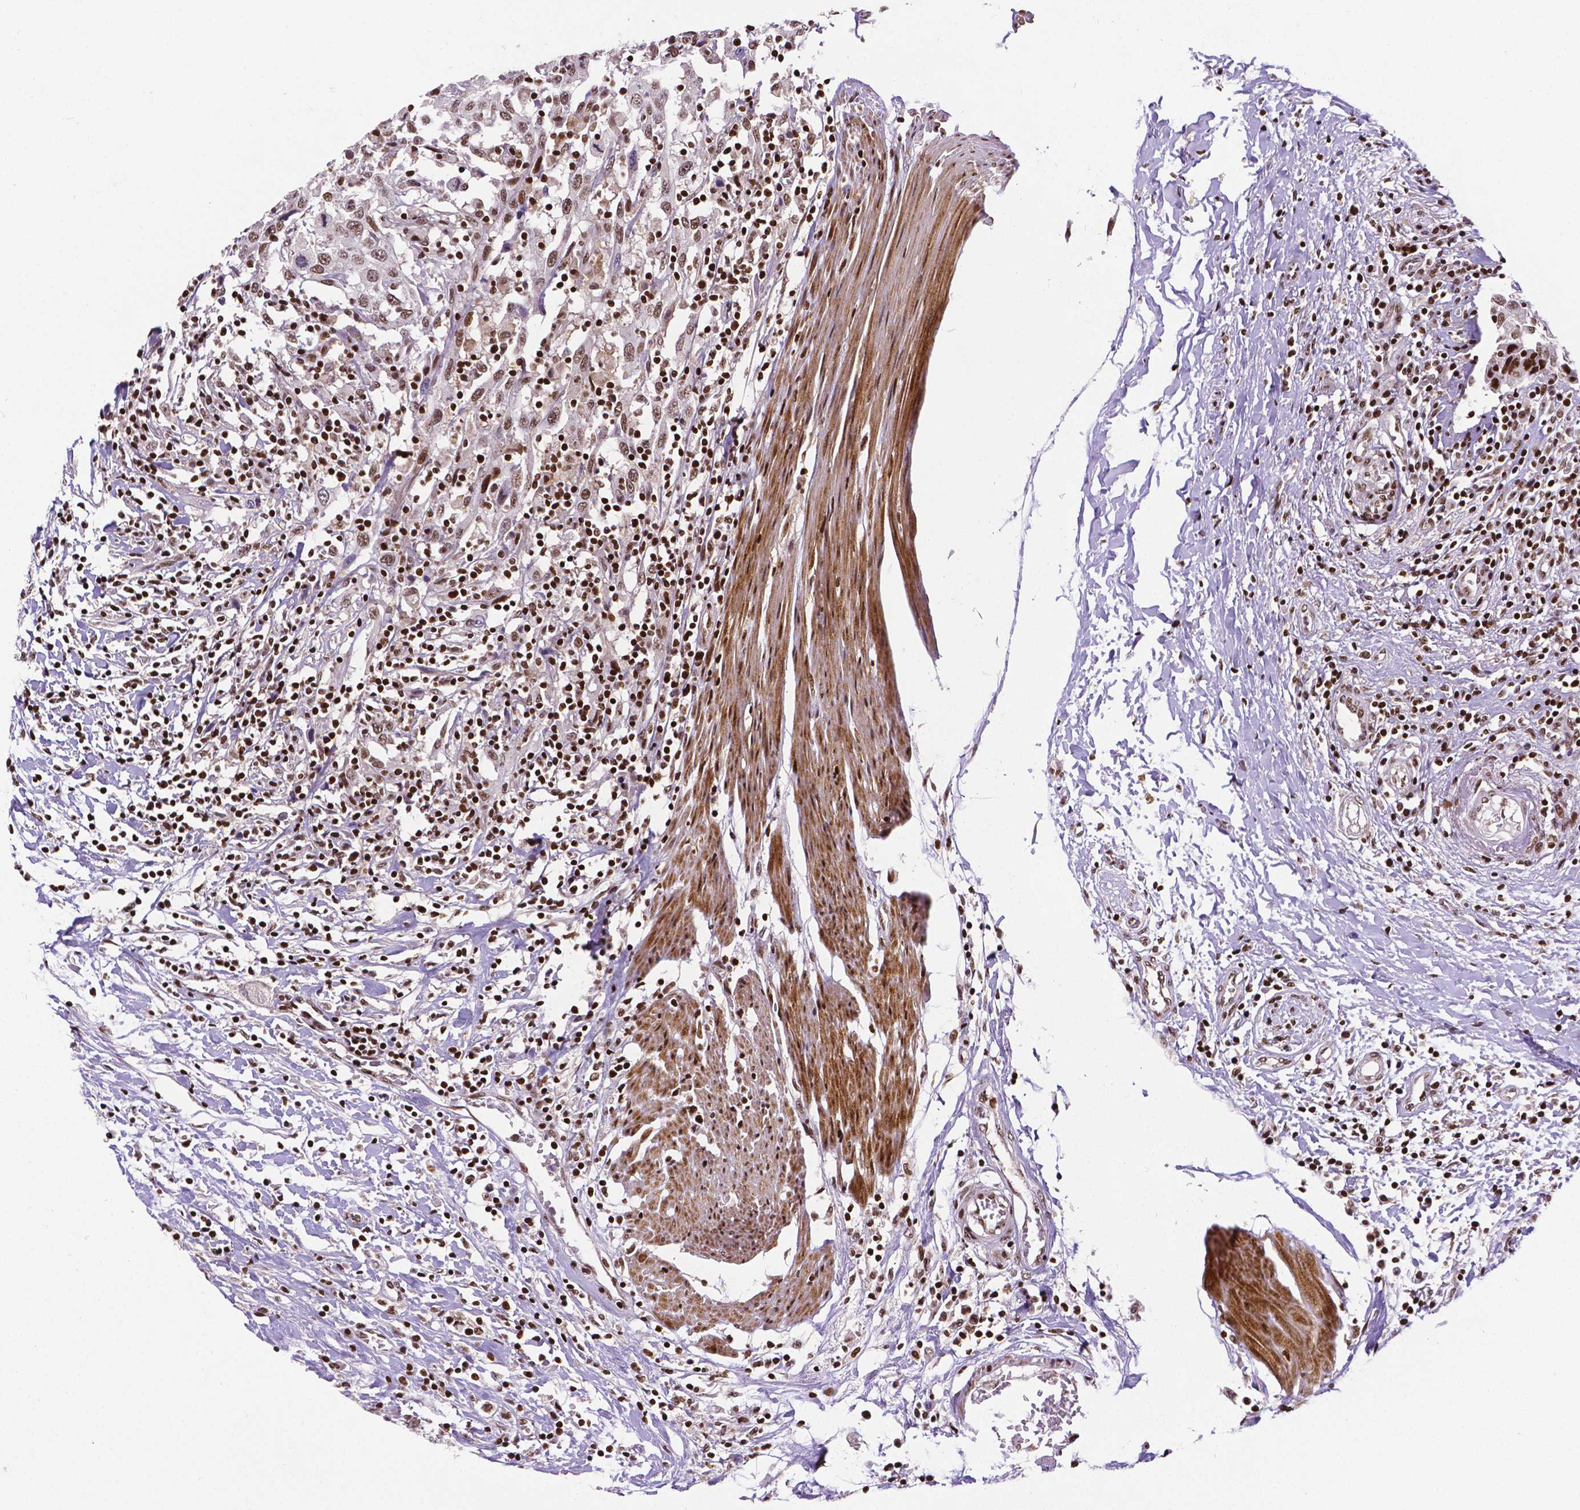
{"staining": {"intensity": "moderate", "quantity": ">75%", "location": "nuclear"}, "tissue": "urothelial cancer", "cell_type": "Tumor cells", "image_type": "cancer", "snomed": [{"axis": "morphology", "description": "Urothelial carcinoma, High grade"}, {"axis": "topography", "description": "Urinary bladder"}], "caption": "Protein expression analysis of high-grade urothelial carcinoma displays moderate nuclear expression in approximately >75% of tumor cells.", "gene": "CTCF", "patient": {"sex": "male", "age": 61}}